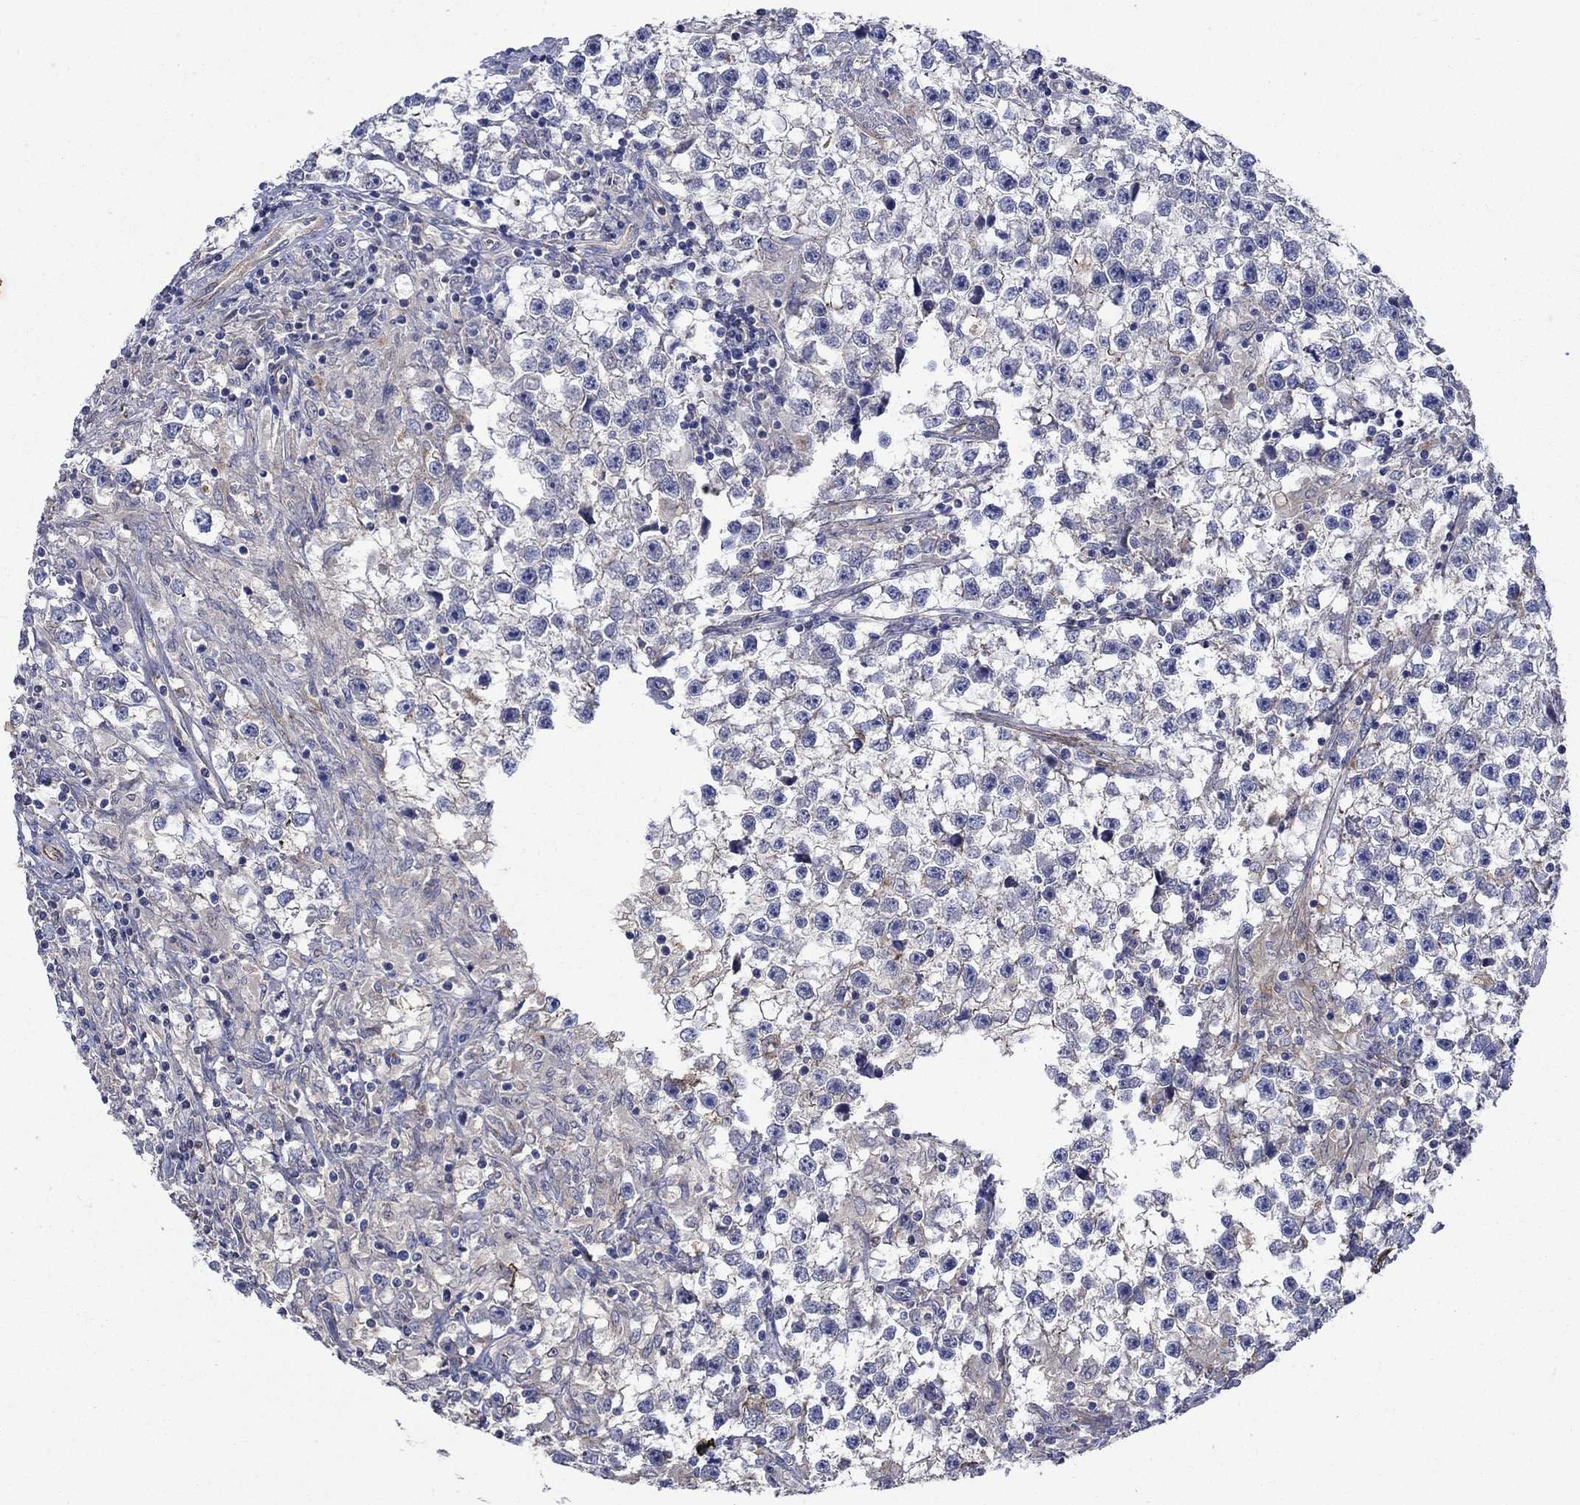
{"staining": {"intensity": "negative", "quantity": "none", "location": "none"}, "tissue": "testis cancer", "cell_type": "Tumor cells", "image_type": "cancer", "snomed": [{"axis": "morphology", "description": "Seminoma, NOS"}, {"axis": "topography", "description": "Testis"}], "caption": "Immunohistochemical staining of seminoma (testis) reveals no significant positivity in tumor cells.", "gene": "FLNC", "patient": {"sex": "male", "age": 59}}